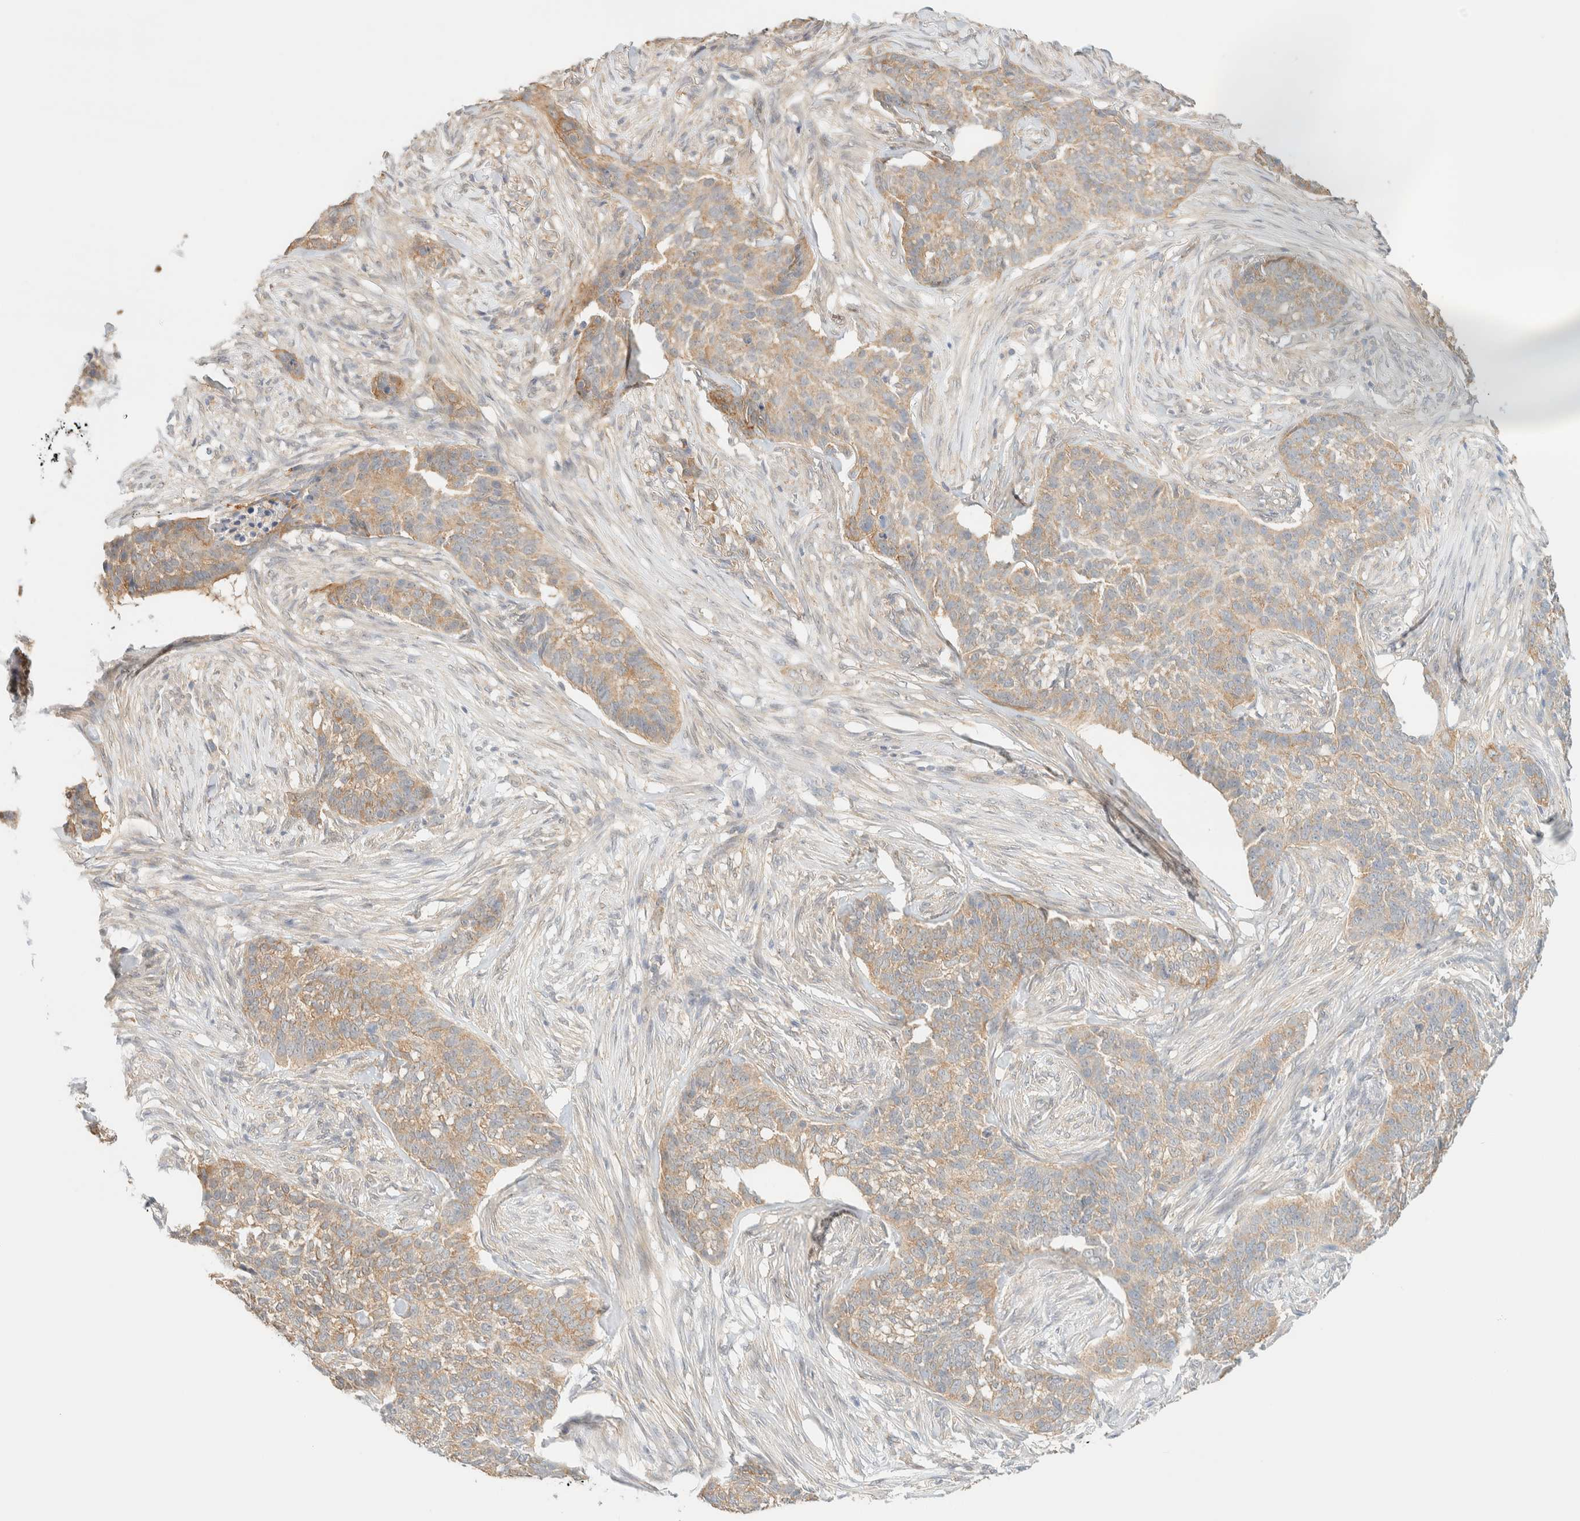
{"staining": {"intensity": "weak", "quantity": ">75%", "location": "cytoplasmic/membranous"}, "tissue": "skin cancer", "cell_type": "Tumor cells", "image_type": "cancer", "snomed": [{"axis": "morphology", "description": "Basal cell carcinoma"}, {"axis": "topography", "description": "Skin"}], "caption": "This is an image of immunohistochemistry staining of basal cell carcinoma (skin), which shows weak staining in the cytoplasmic/membranous of tumor cells.", "gene": "TBC1D8B", "patient": {"sex": "male", "age": 85}}